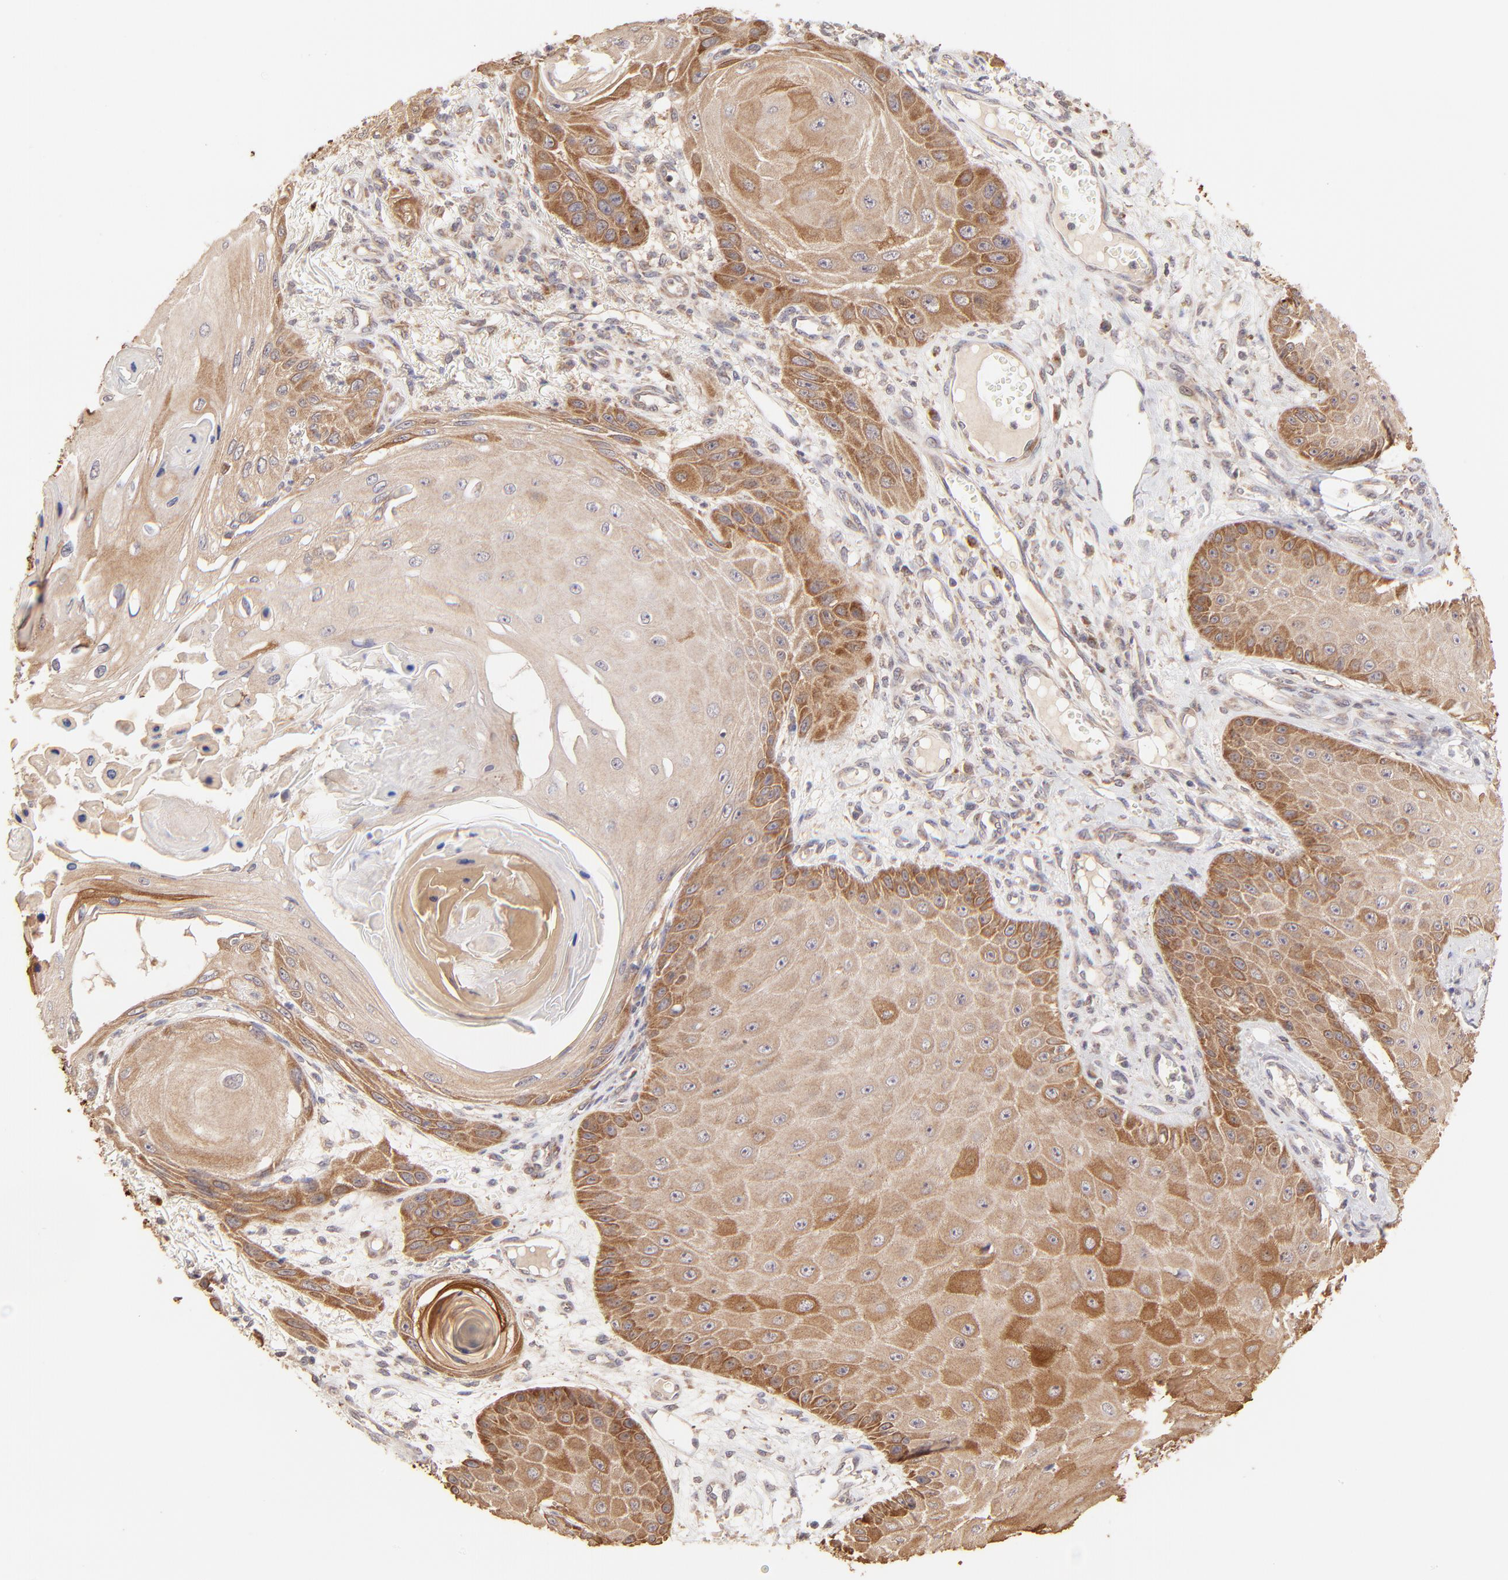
{"staining": {"intensity": "moderate", "quantity": ">75%", "location": "cytoplasmic/membranous"}, "tissue": "skin cancer", "cell_type": "Tumor cells", "image_type": "cancer", "snomed": [{"axis": "morphology", "description": "Squamous cell carcinoma, NOS"}, {"axis": "topography", "description": "Skin"}], "caption": "Skin cancer stained with immunohistochemistry (IHC) displays moderate cytoplasmic/membranous expression in about >75% of tumor cells. The protein of interest is stained brown, and the nuclei are stained in blue (DAB IHC with brightfield microscopy, high magnification).", "gene": "TNRC6B", "patient": {"sex": "female", "age": 40}}